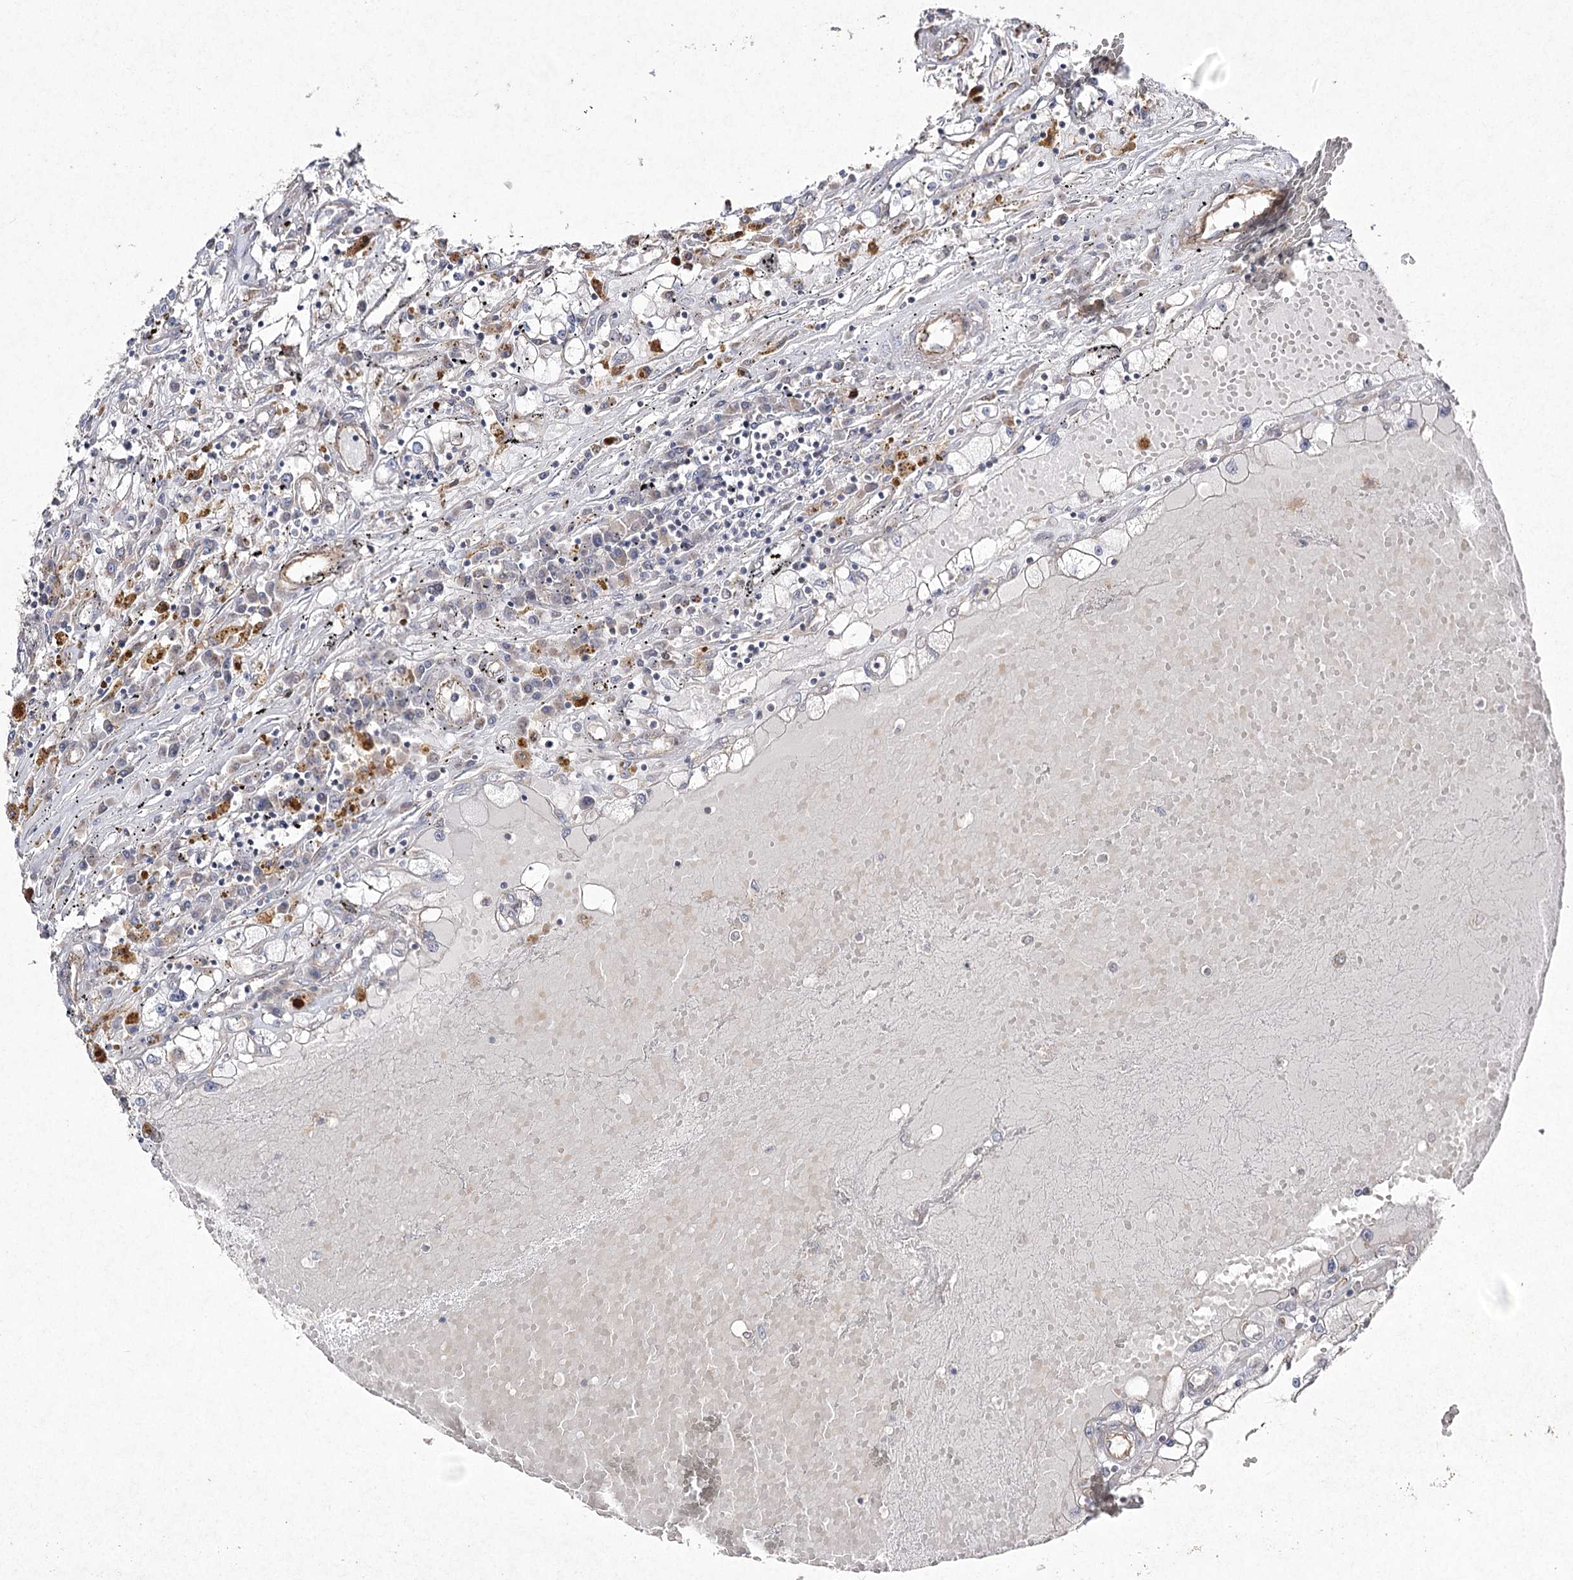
{"staining": {"intensity": "negative", "quantity": "none", "location": "none"}, "tissue": "renal cancer", "cell_type": "Tumor cells", "image_type": "cancer", "snomed": [{"axis": "morphology", "description": "Adenocarcinoma, NOS"}, {"axis": "topography", "description": "Kidney"}], "caption": "Tumor cells show no significant staining in renal cancer.", "gene": "FANCL", "patient": {"sex": "male", "age": 56}}